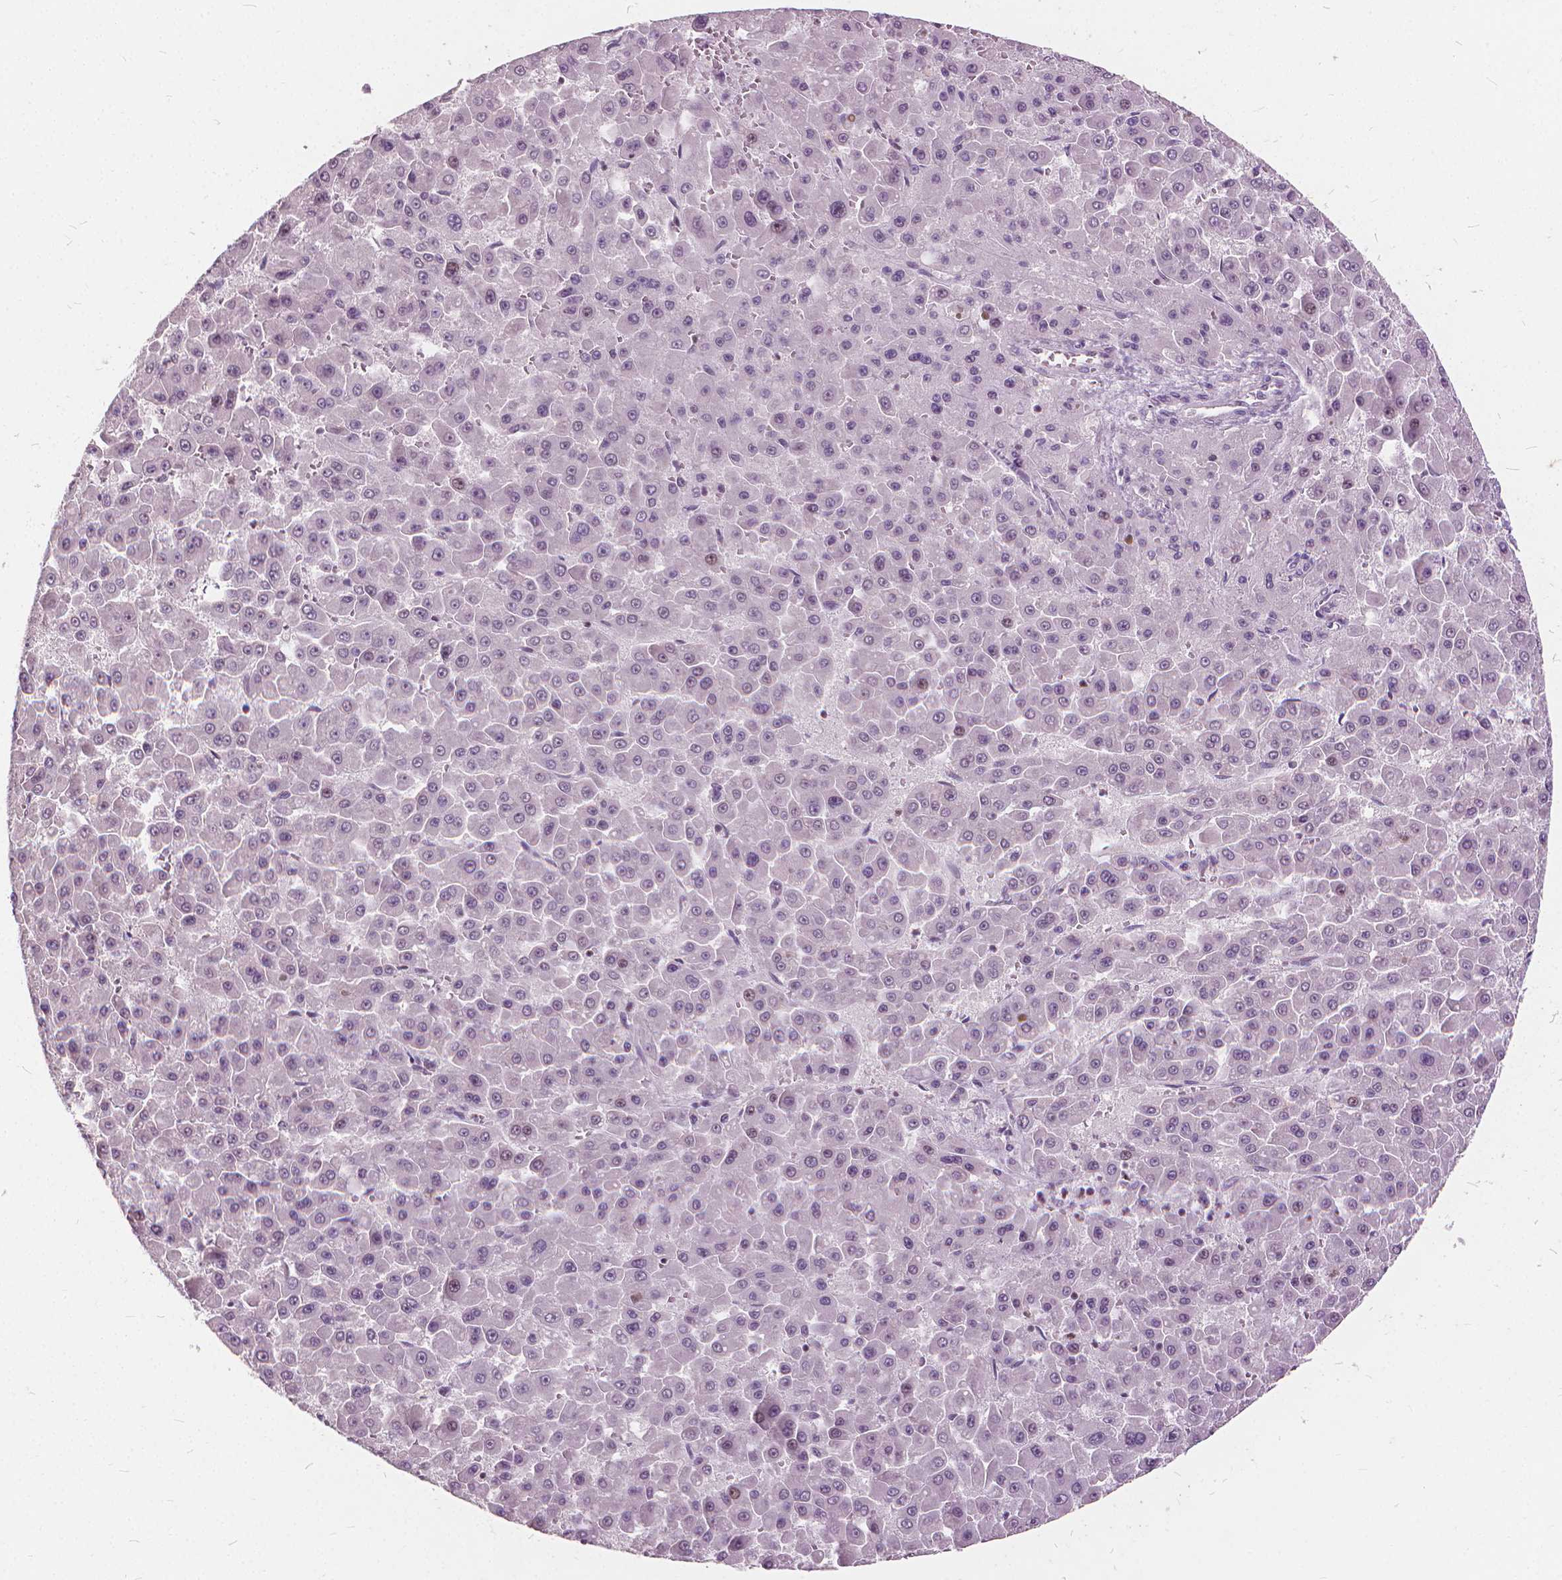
{"staining": {"intensity": "negative", "quantity": "none", "location": "none"}, "tissue": "liver cancer", "cell_type": "Tumor cells", "image_type": "cancer", "snomed": [{"axis": "morphology", "description": "Carcinoma, Hepatocellular, NOS"}, {"axis": "topography", "description": "Liver"}], "caption": "Immunohistochemistry (IHC) micrograph of hepatocellular carcinoma (liver) stained for a protein (brown), which reveals no staining in tumor cells.", "gene": "STAT5B", "patient": {"sex": "male", "age": 78}}